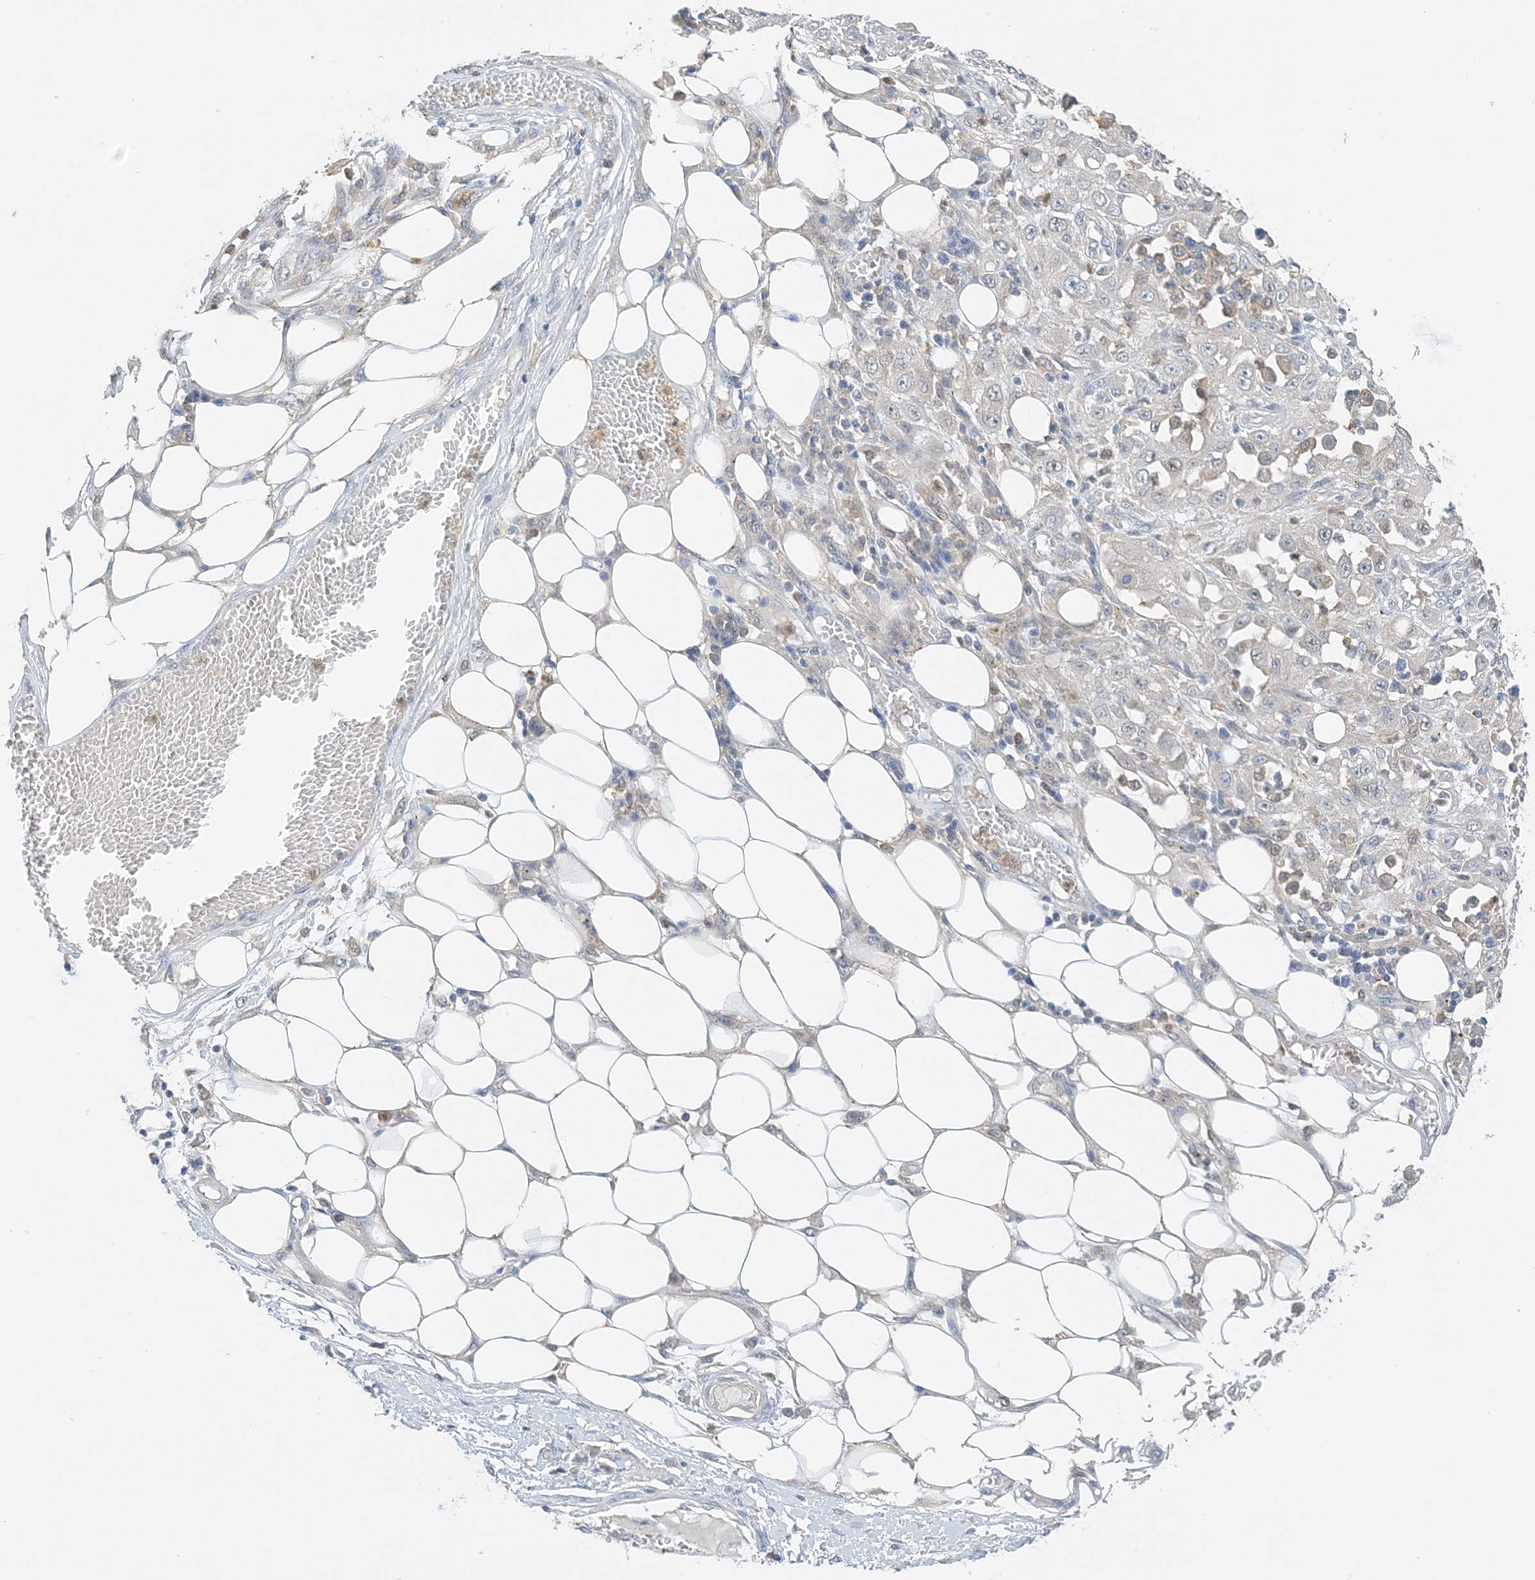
{"staining": {"intensity": "negative", "quantity": "none", "location": "none"}, "tissue": "skin cancer", "cell_type": "Tumor cells", "image_type": "cancer", "snomed": [{"axis": "morphology", "description": "Squamous cell carcinoma, NOS"}, {"axis": "morphology", "description": "Squamous cell carcinoma, metastatic, NOS"}, {"axis": "topography", "description": "Skin"}, {"axis": "topography", "description": "Lymph node"}], "caption": "Immunohistochemistry image of neoplastic tissue: human skin cancer (squamous cell carcinoma) stained with DAB (3,3'-diaminobenzidine) demonstrates no significant protein expression in tumor cells. The staining is performed using DAB brown chromogen with nuclei counter-stained in using hematoxylin.", "gene": "KIFBP", "patient": {"sex": "male", "age": 75}}